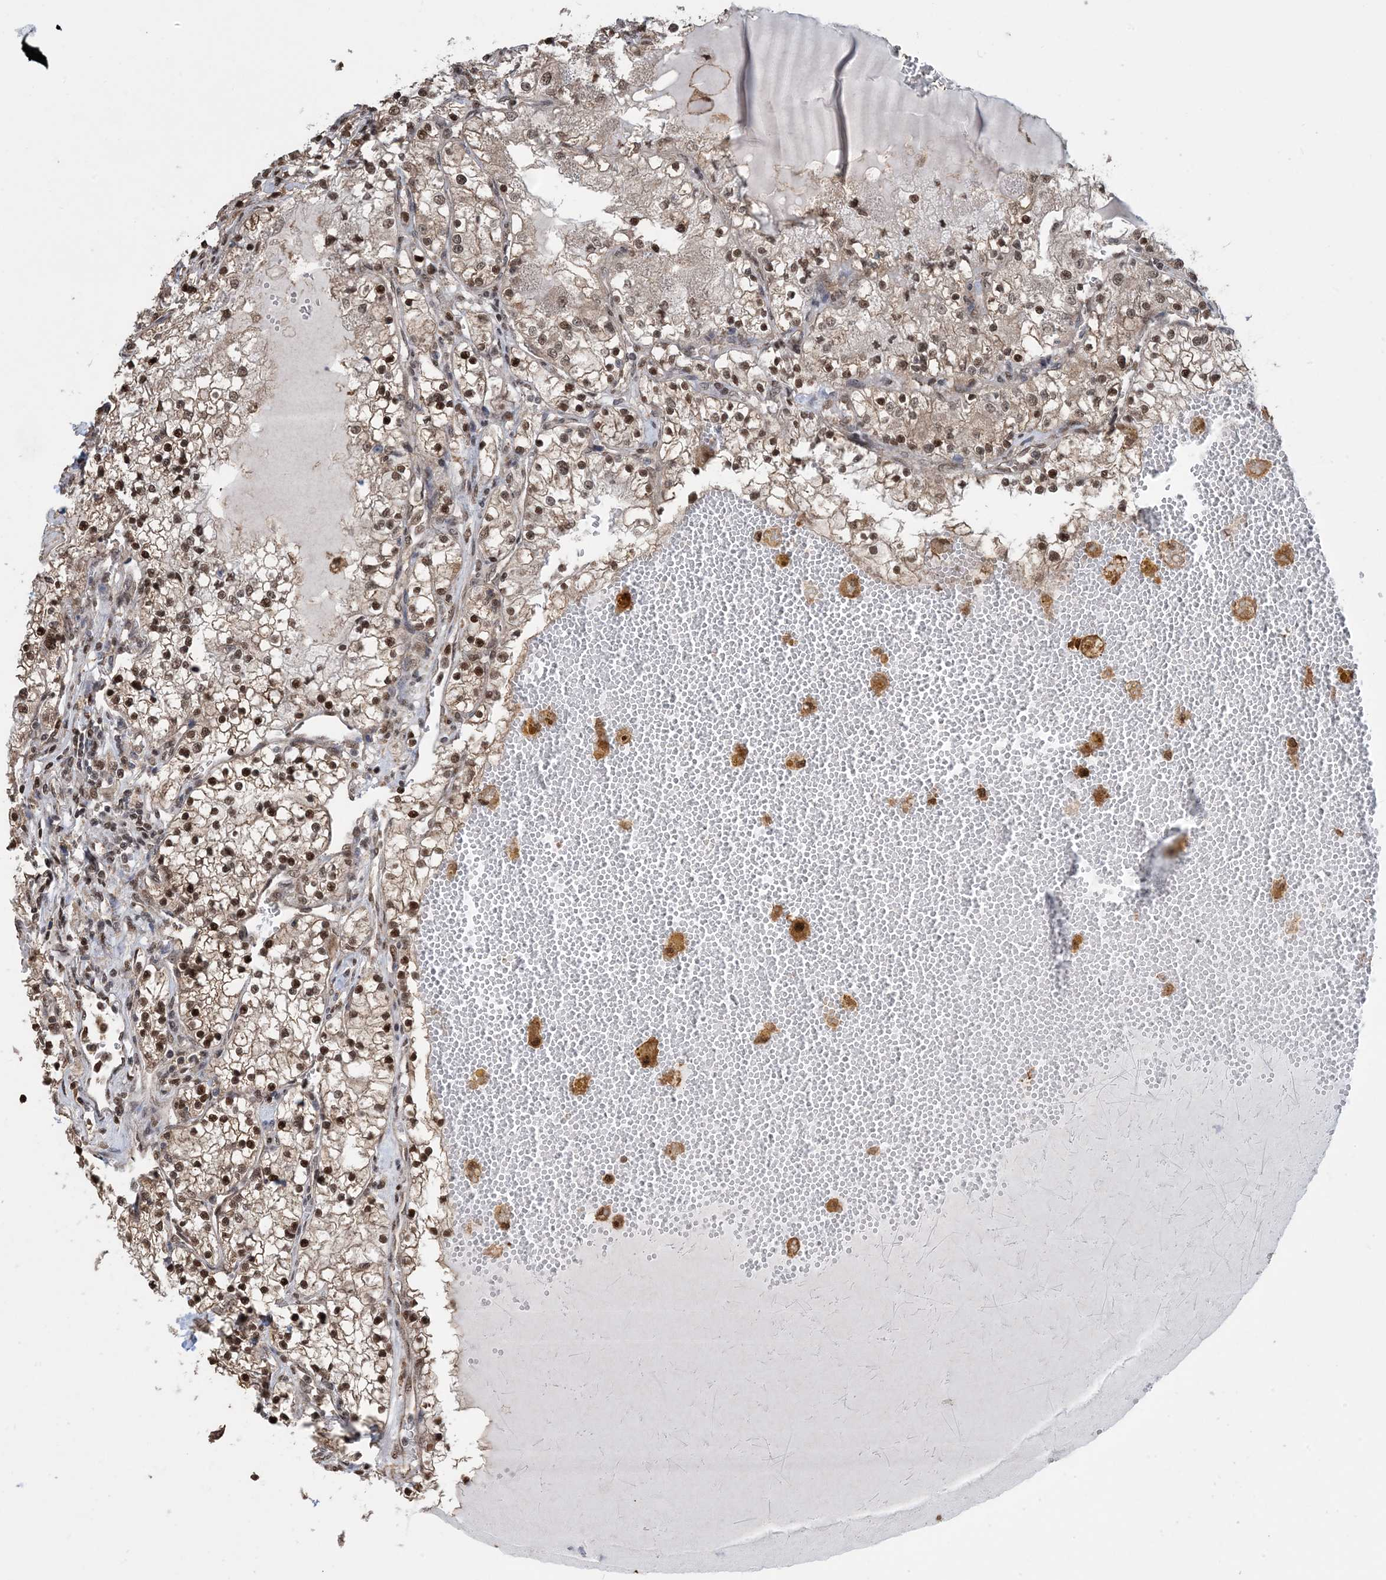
{"staining": {"intensity": "strong", "quantity": ">75%", "location": "nuclear"}, "tissue": "renal cancer", "cell_type": "Tumor cells", "image_type": "cancer", "snomed": [{"axis": "morphology", "description": "Normal tissue, NOS"}, {"axis": "morphology", "description": "Adenocarcinoma, NOS"}, {"axis": "topography", "description": "Kidney"}], "caption": "A high-resolution photomicrograph shows immunohistochemistry (IHC) staining of renal cancer, which demonstrates strong nuclear staining in about >75% of tumor cells.", "gene": "HSPA1A", "patient": {"sex": "male", "age": 68}}